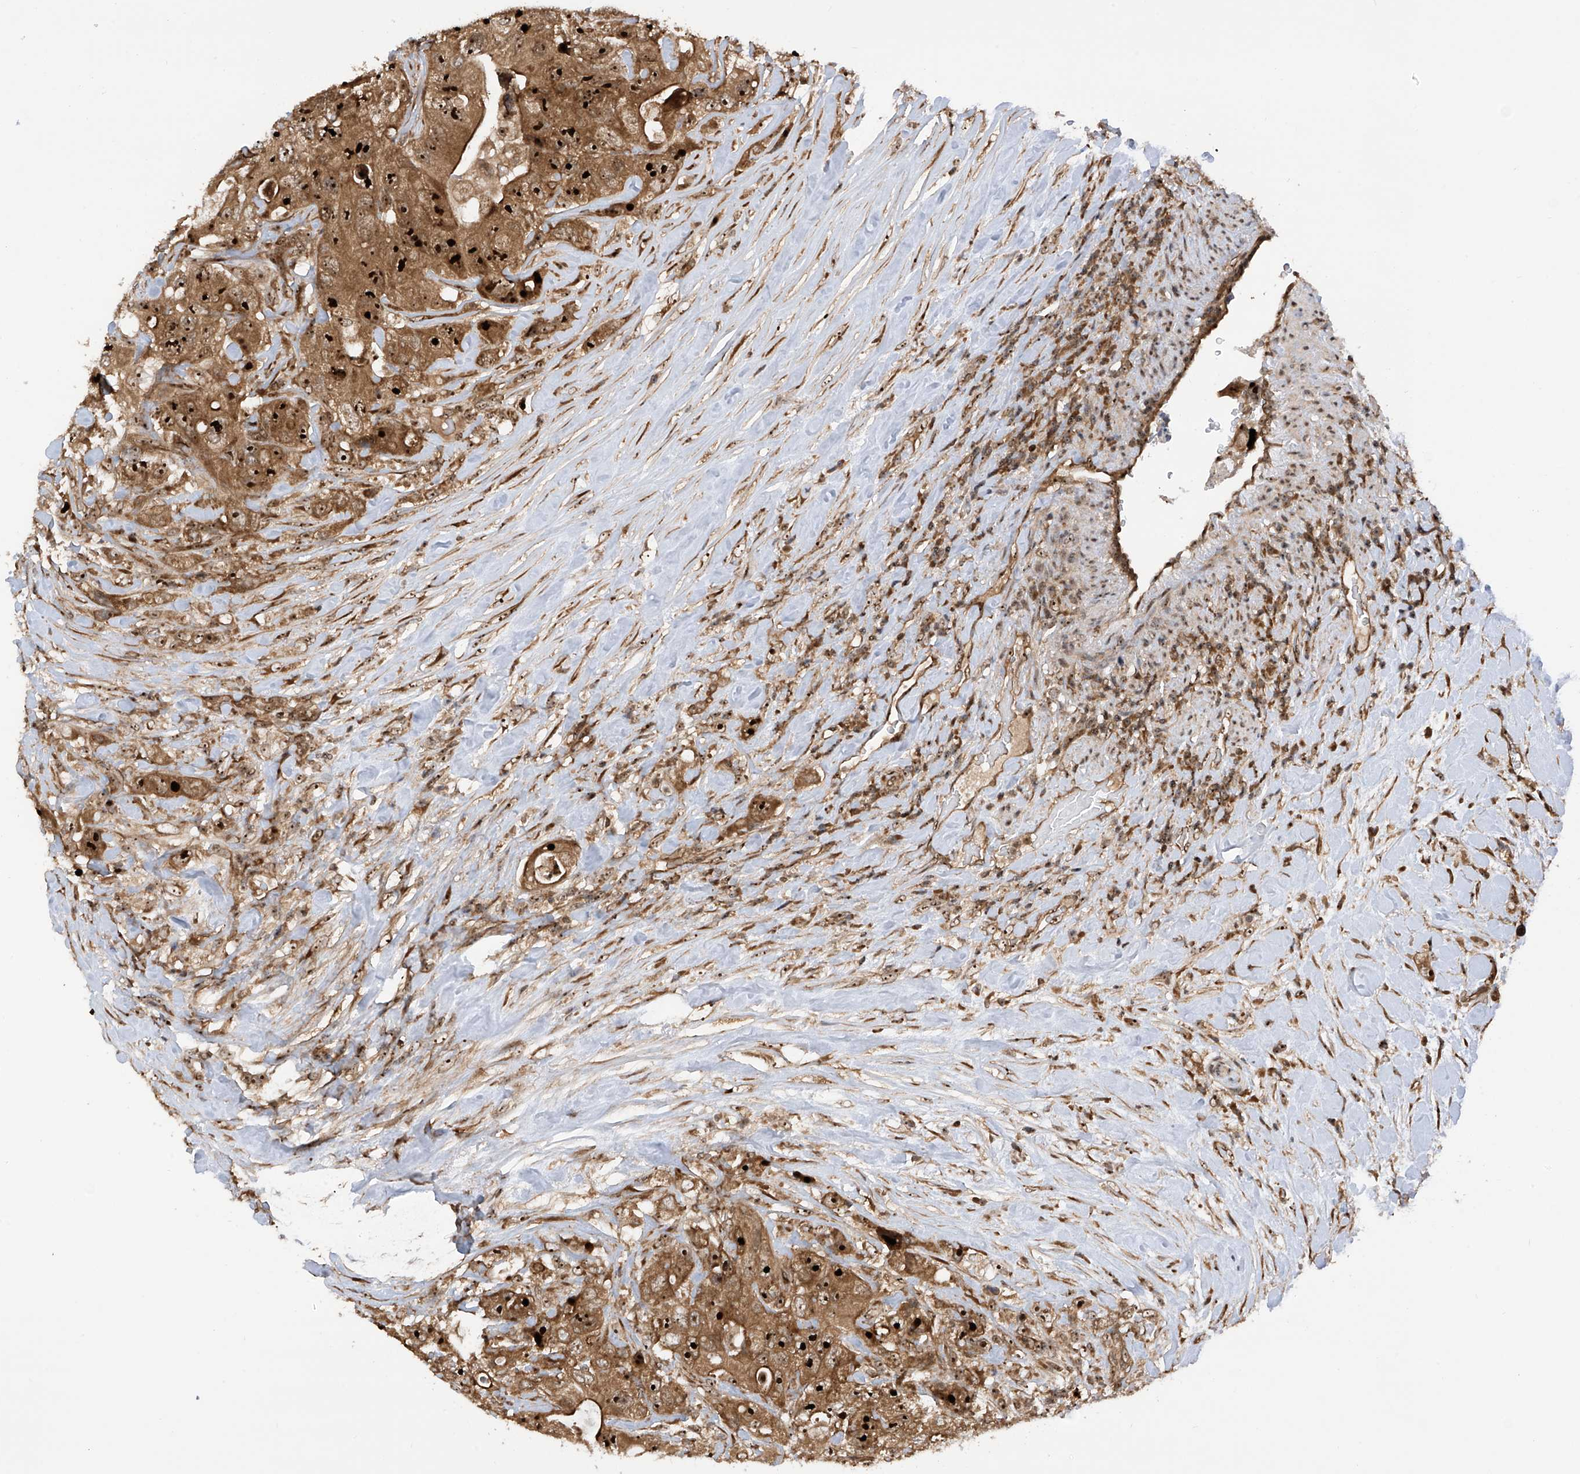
{"staining": {"intensity": "strong", "quantity": ">75%", "location": "cytoplasmic/membranous,nuclear"}, "tissue": "colorectal cancer", "cell_type": "Tumor cells", "image_type": "cancer", "snomed": [{"axis": "morphology", "description": "Adenocarcinoma, NOS"}, {"axis": "topography", "description": "Colon"}], "caption": "Immunohistochemical staining of adenocarcinoma (colorectal) demonstrates strong cytoplasmic/membranous and nuclear protein expression in approximately >75% of tumor cells.", "gene": "C1orf131", "patient": {"sex": "female", "age": 46}}